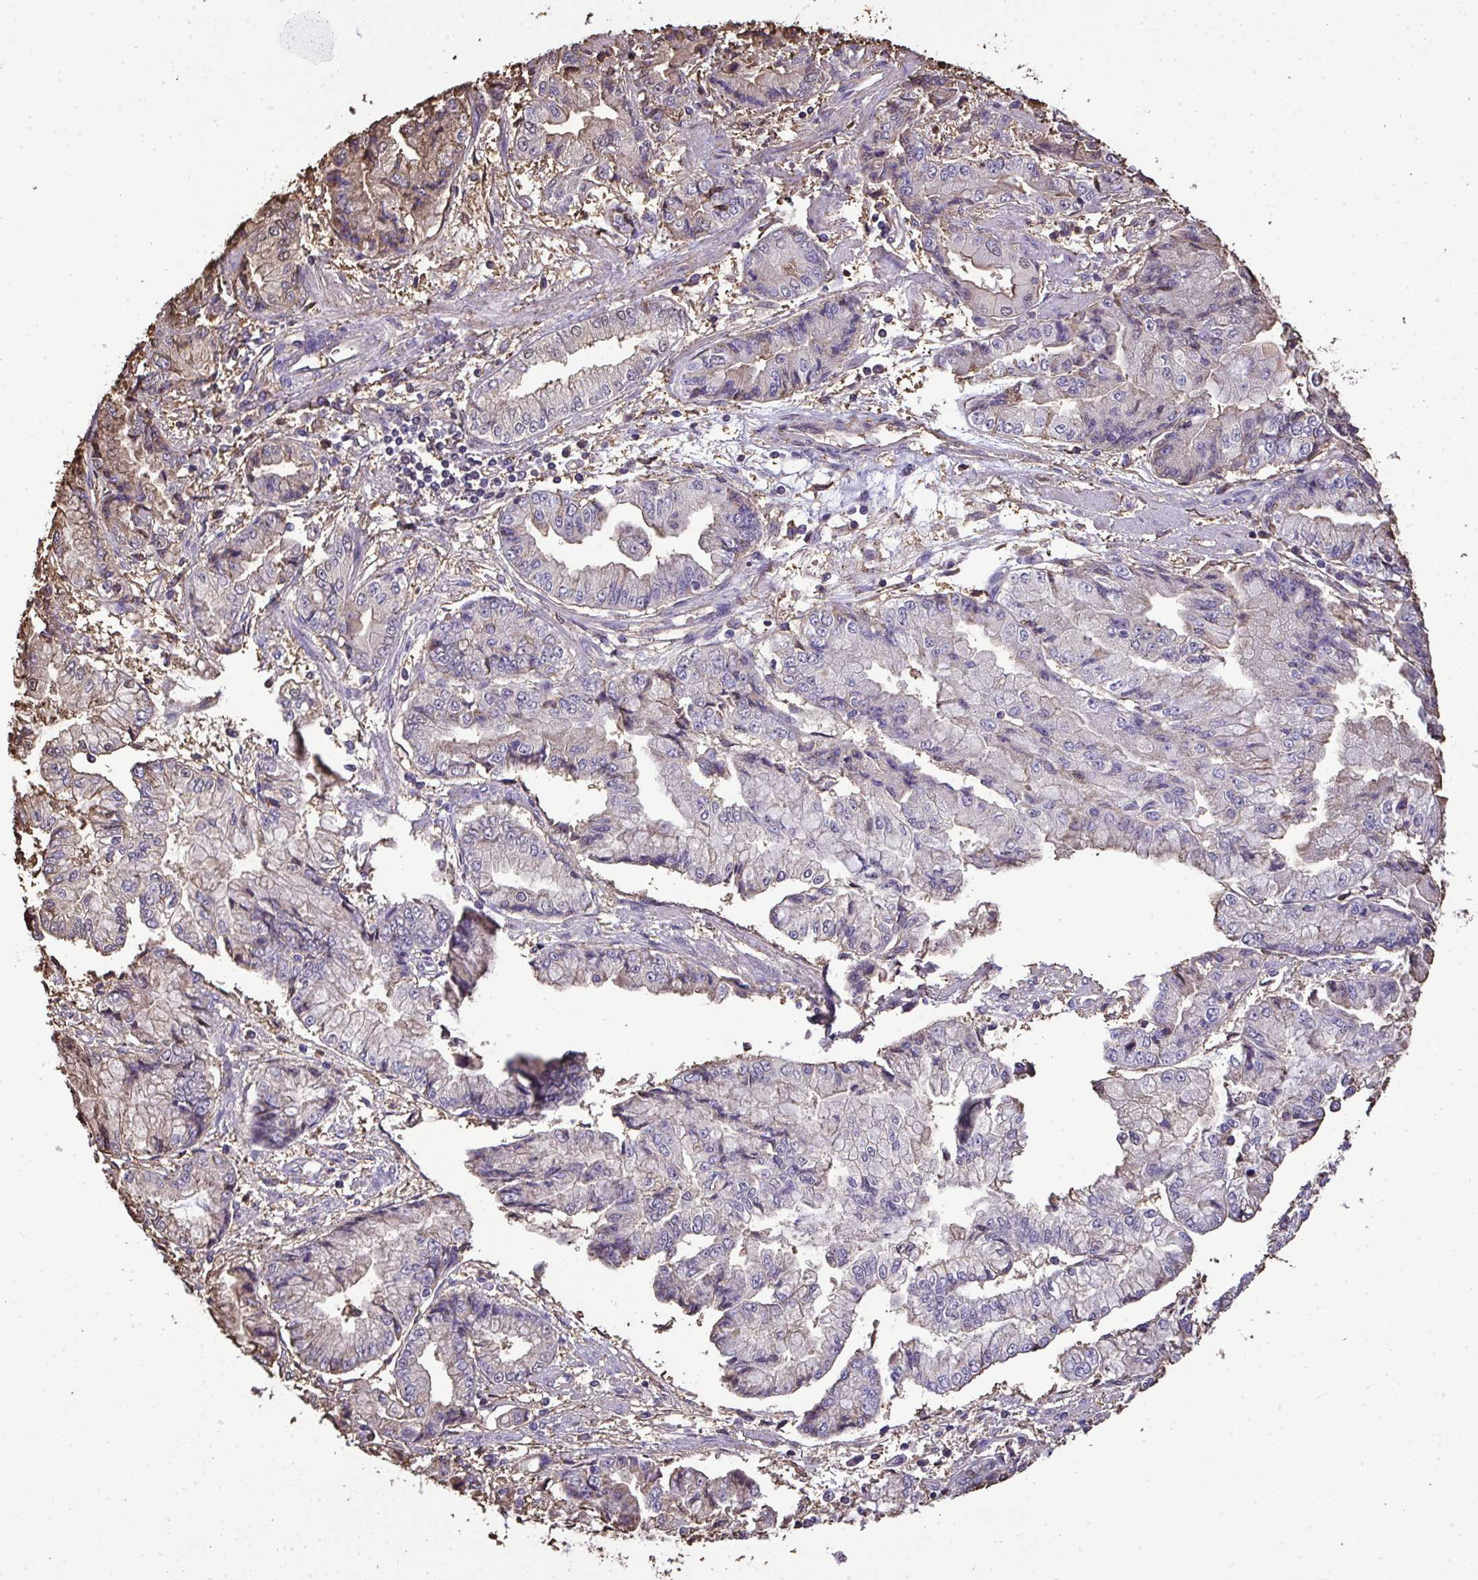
{"staining": {"intensity": "negative", "quantity": "none", "location": "none"}, "tissue": "stomach cancer", "cell_type": "Tumor cells", "image_type": "cancer", "snomed": [{"axis": "morphology", "description": "Adenocarcinoma, NOS"}, {"axis": "topography", "description": "Stomach, upper"}], "caption": "A high-resolution photomicrograph shows immunohistochemistry staining of stomach cancer (adenocarcinoma), which demonstrates no significant positivity in tumor cells.", "gene": "ANXA5", "patient": {"sex": "female", "age": 74}}